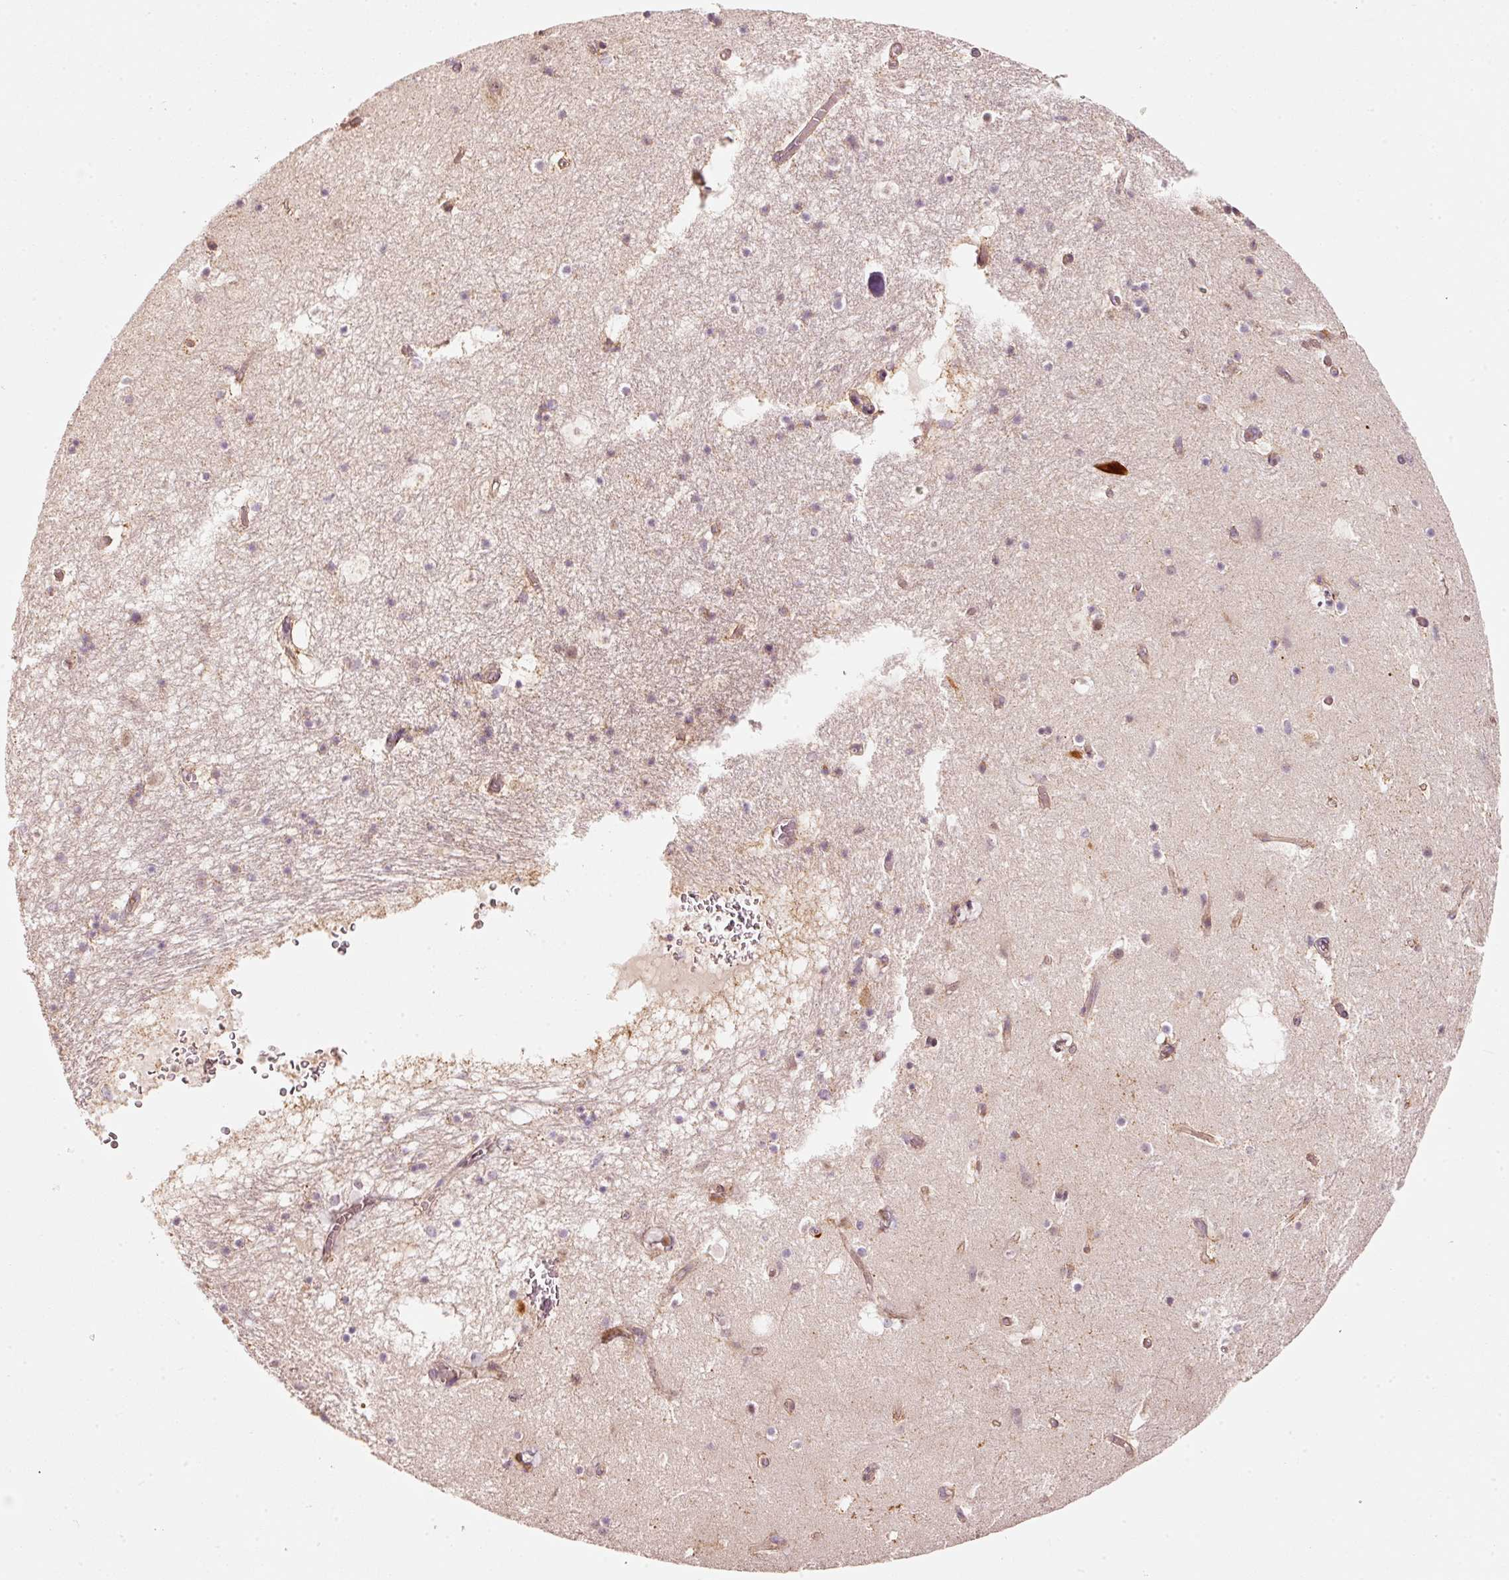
{"staining": {"intensity": "weak", "quantity": "25%-75%", "location": "cytoplasmic/membranous"}, "tissue": "hippocampus", "cell_type": "Glial cells", "image_type": "normal", "snomed": [{"axis": "morphology", "description": "Normal tissue, NOS"}, {"axis": "topography", "description": "Hippocampus"}], "caption": "Immunohistochemistry (IHC) photomicrograph of normal hippocampus: human hippocampus stained using immunohistochemistry (IHC) reveals low levels of weak protein expression localized specifically in the cytoplasmic/membranous of glial cells, appearing as a cytoplasmic/membranous brown color.", "gene": "ARHGAP22", "patient": {"sex": "female", "age": 52}}